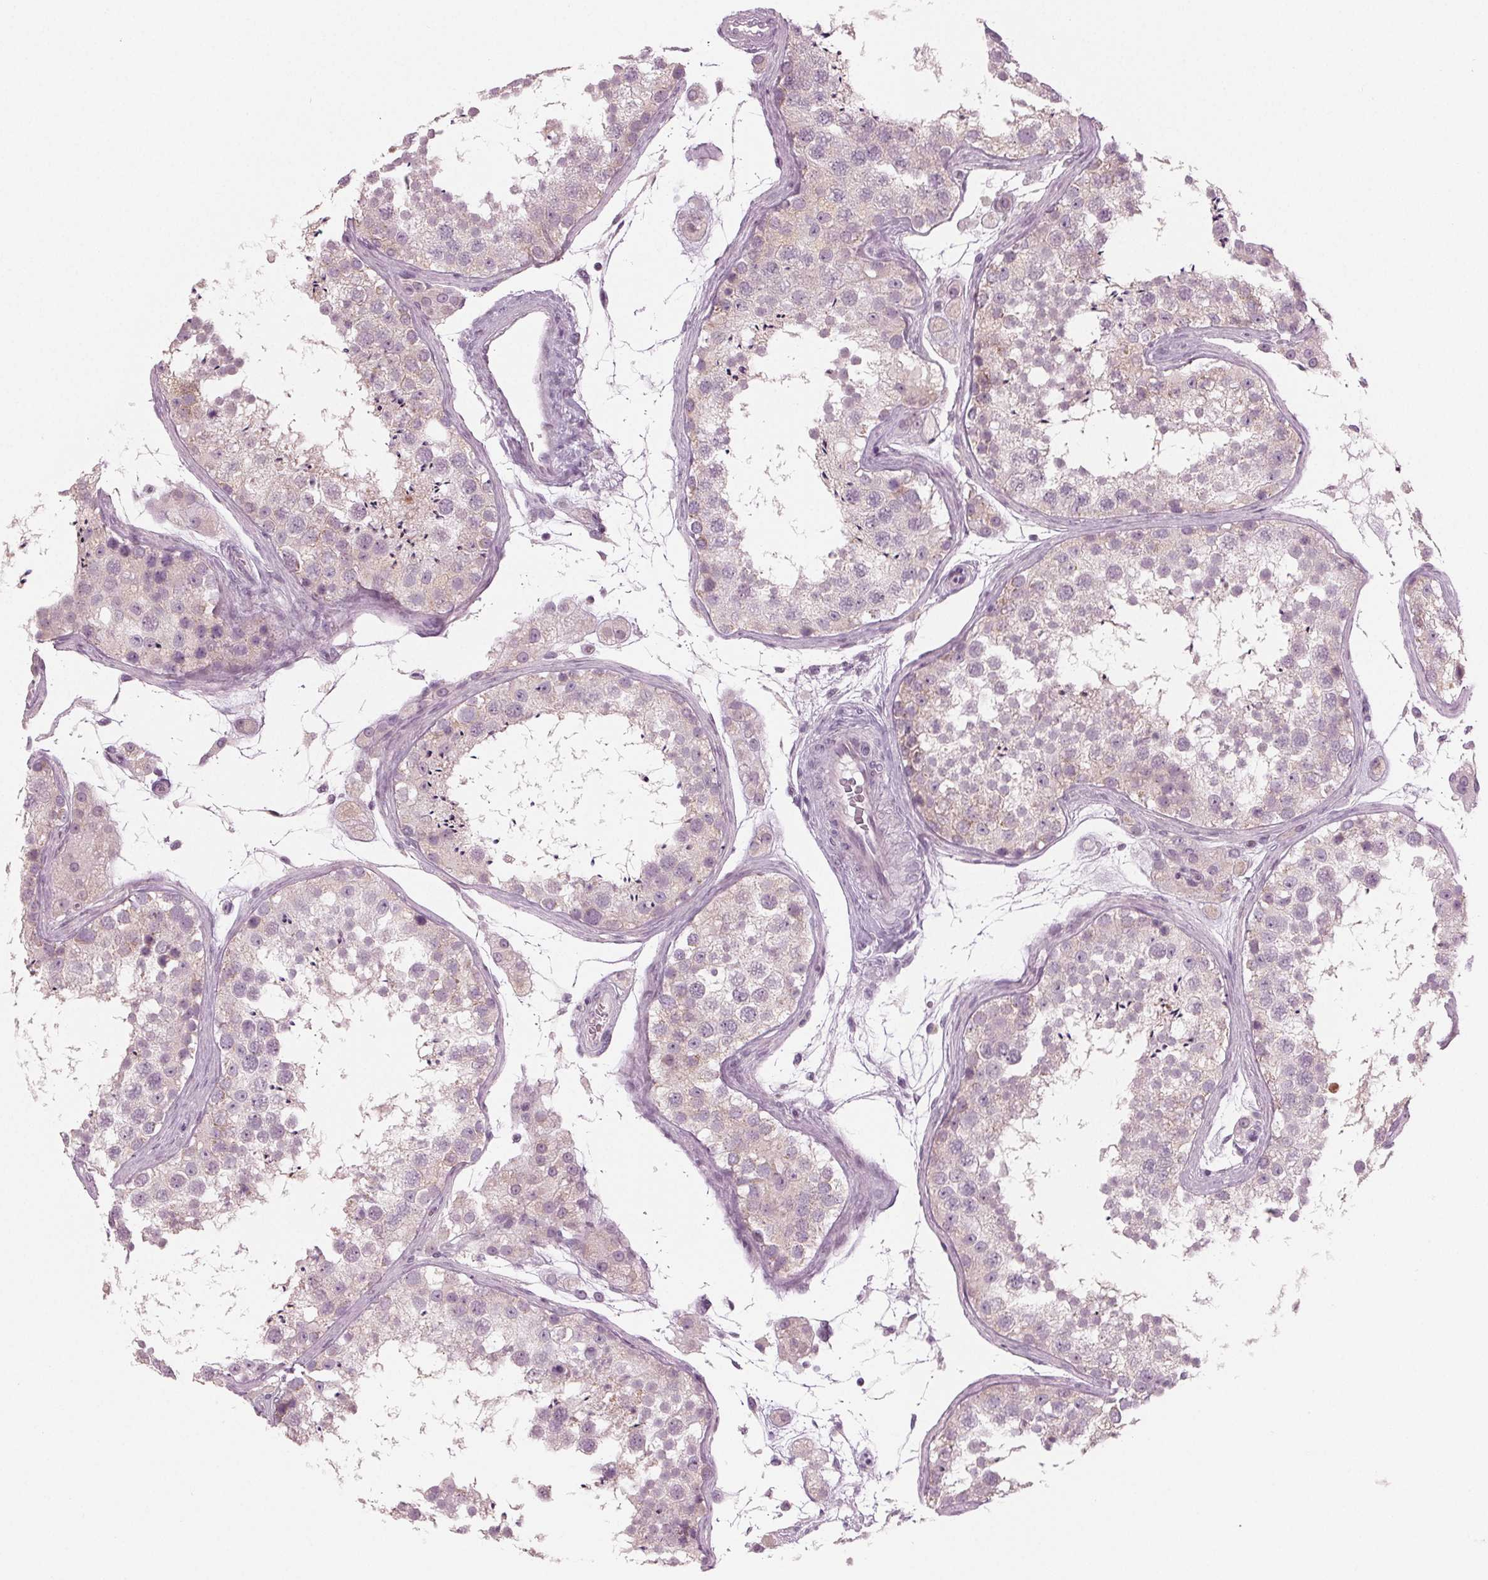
{"staining": {"intensity": "weak", "quantity": "<25%", "location": "nuclear"}, "tissue": "testis", "cell_type": "Cells in seminiferous ducts", "image_type": "normal", "snomed": [{"axis": "morphology", "description": "Normal tissue, NOS"}, {"axis": "topography", "description": "Testis"}], "caption": "The IHC photomicrograph has no significant staining in cells in seminiferous ducts of testis.", "gene": "PRAP1", "patient": {"sex": "male", "age": 41}}